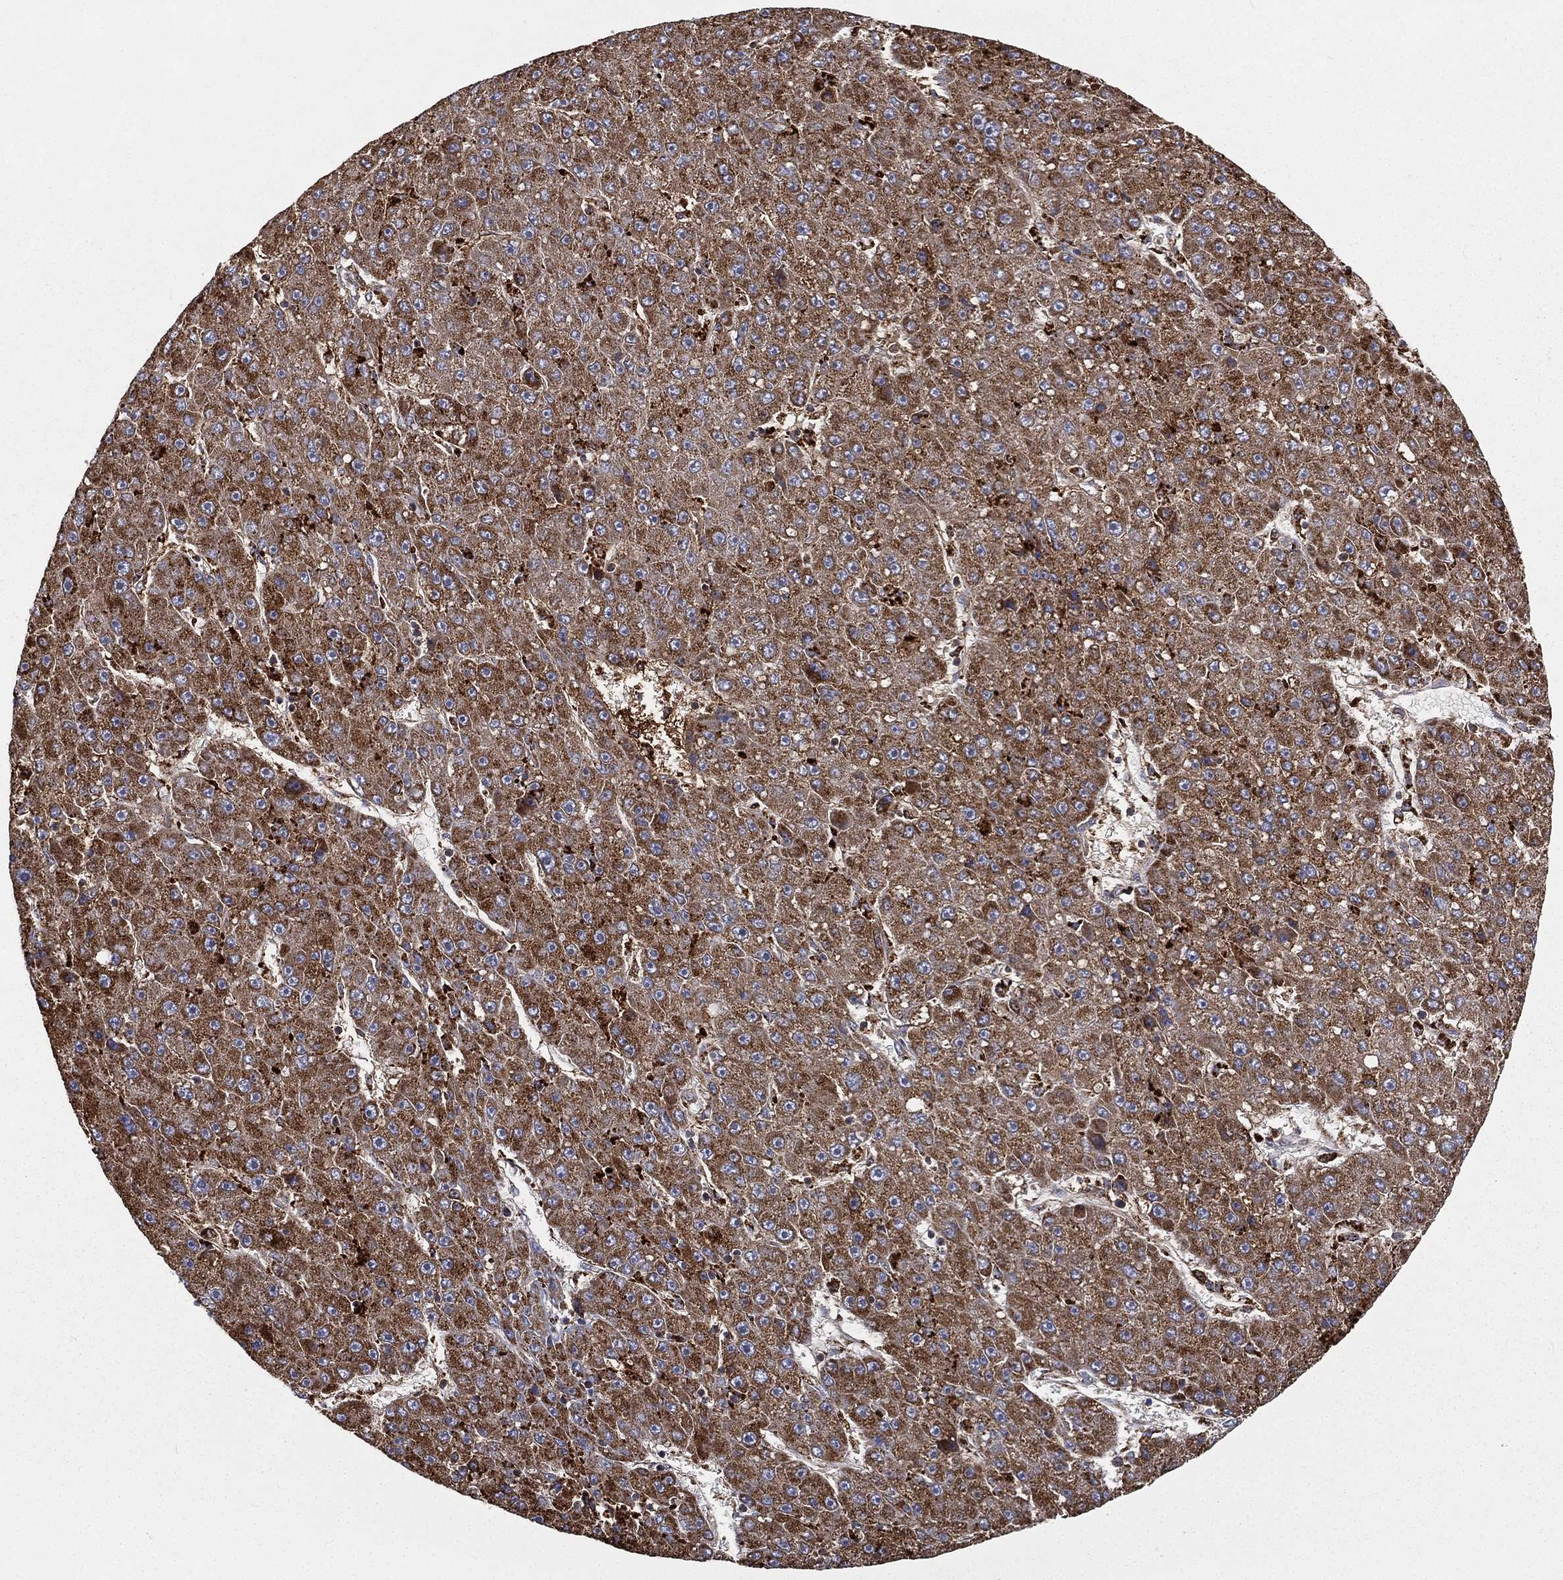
{"staining": {"intensity": "strong", "quantity": ">75%", "location": "cytoplasmic/membranous"}, "tissue": "liver cancer", "cell_type": "Tumor cells", "image_type": "cancer", "snomed": [{"axis": "morphology", "description": "Carcinoma, Hepatocellular, NOS"}, {"axis": "topography", "description": "Liver"}], "caption": "Protein analysis of liver cancer tissue demonstrates strong cytoplasmic/membranous positivity in approximately >75% of tumor cells. The staining was performed using DAB to visualize the protein expression in brown, while the nuclei were stained in blue with hematoxylin (Magnification: 20x).", "gene": "RIN3", "patient": {"sex": "male", "age": 67}}